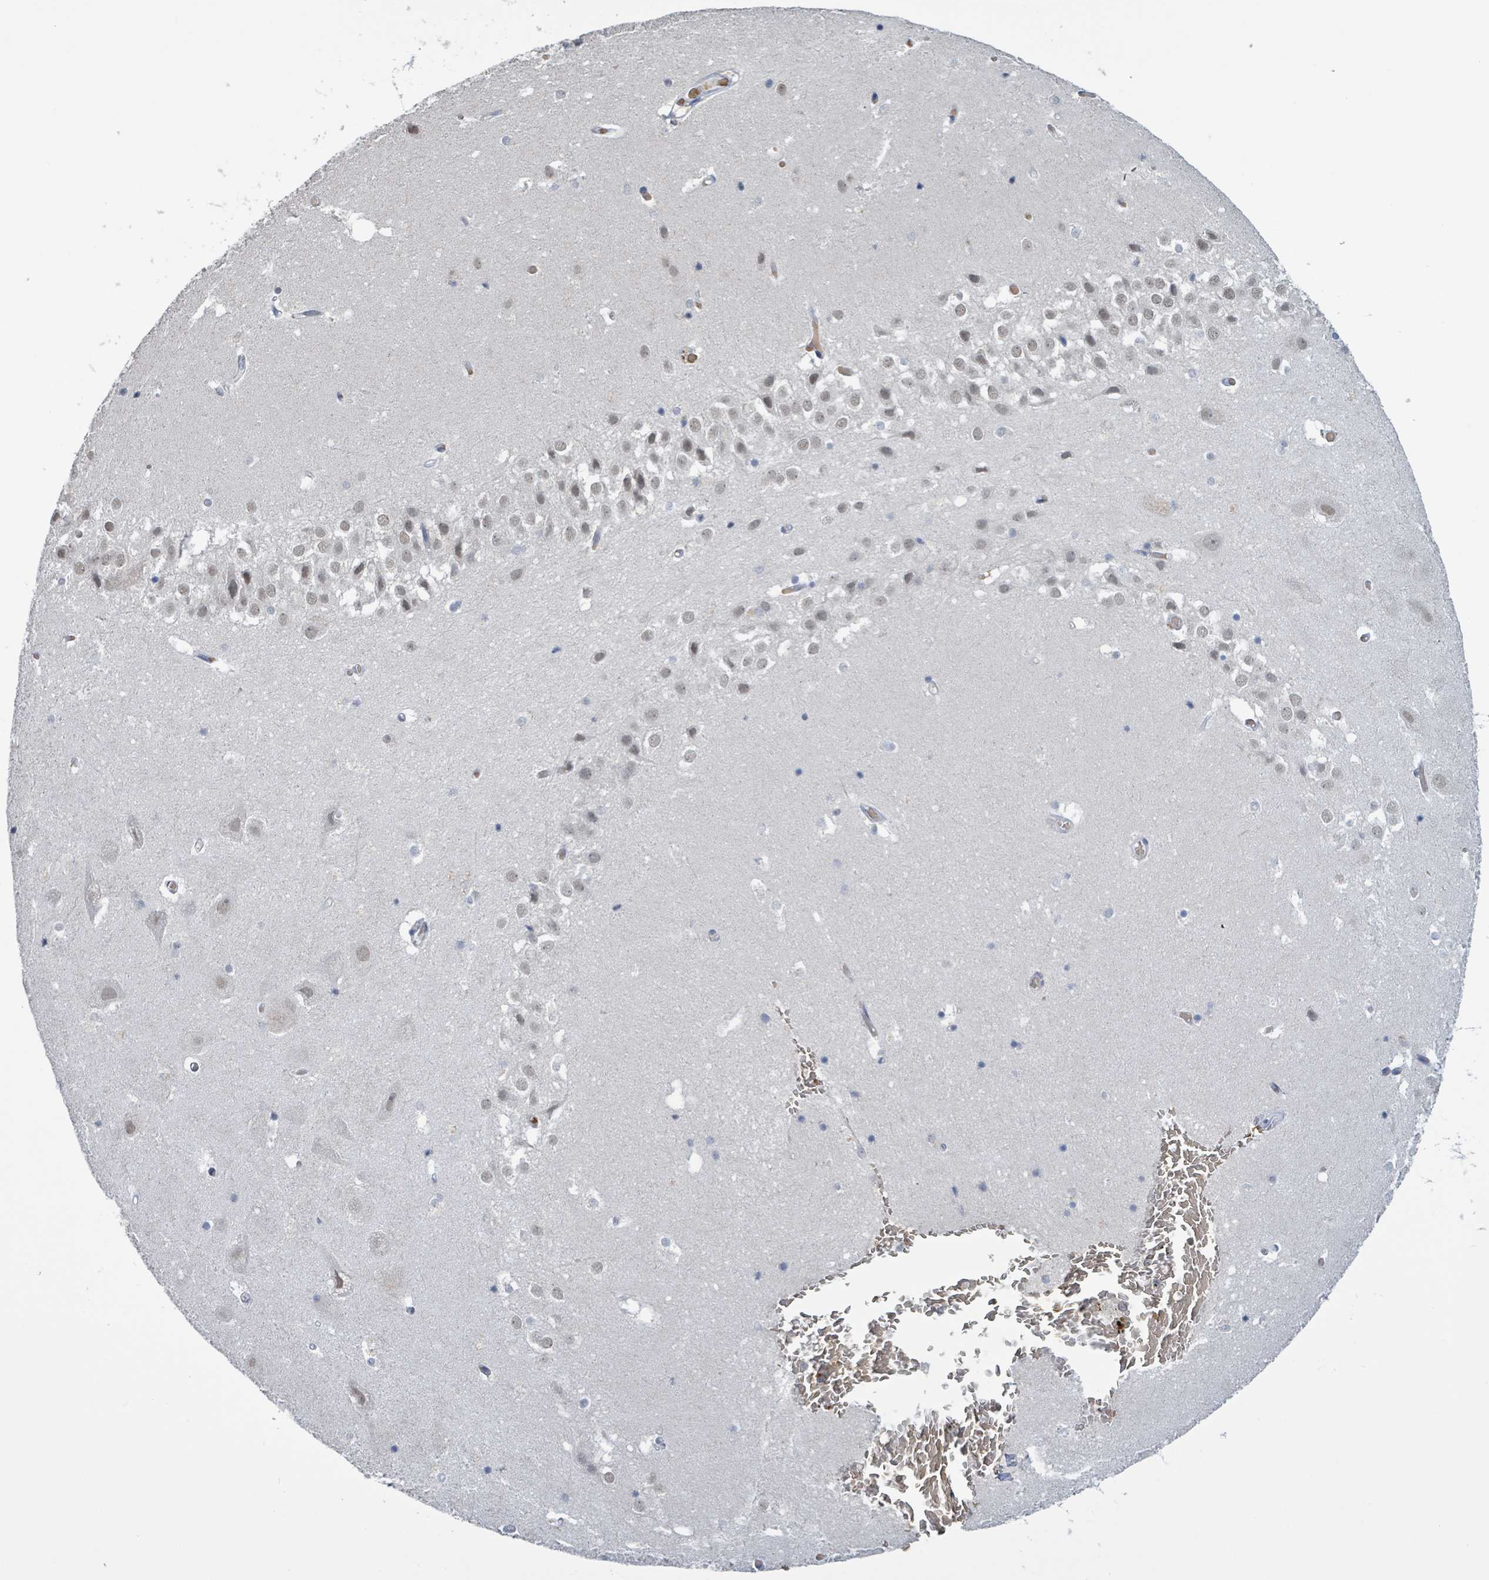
{"staining": {"intensity": "negative", "quantity": "none", "location": "none"}, "tissue": "hippocampus", "cell_type": "Glial cells", "image_type": "normal", "snomed": [{"axis": "morphology", "description": "Normal tissue, NOS"}, {"axis": "topography", "description": "Hippocampus"}], "caption": "The histopathology image displays no staining of glial cells in normal hippocampus. (DAB immunohistochemistry, high magnification).", "gene": "SEBOX", "patient": {"sex": "female", "age": 52}}